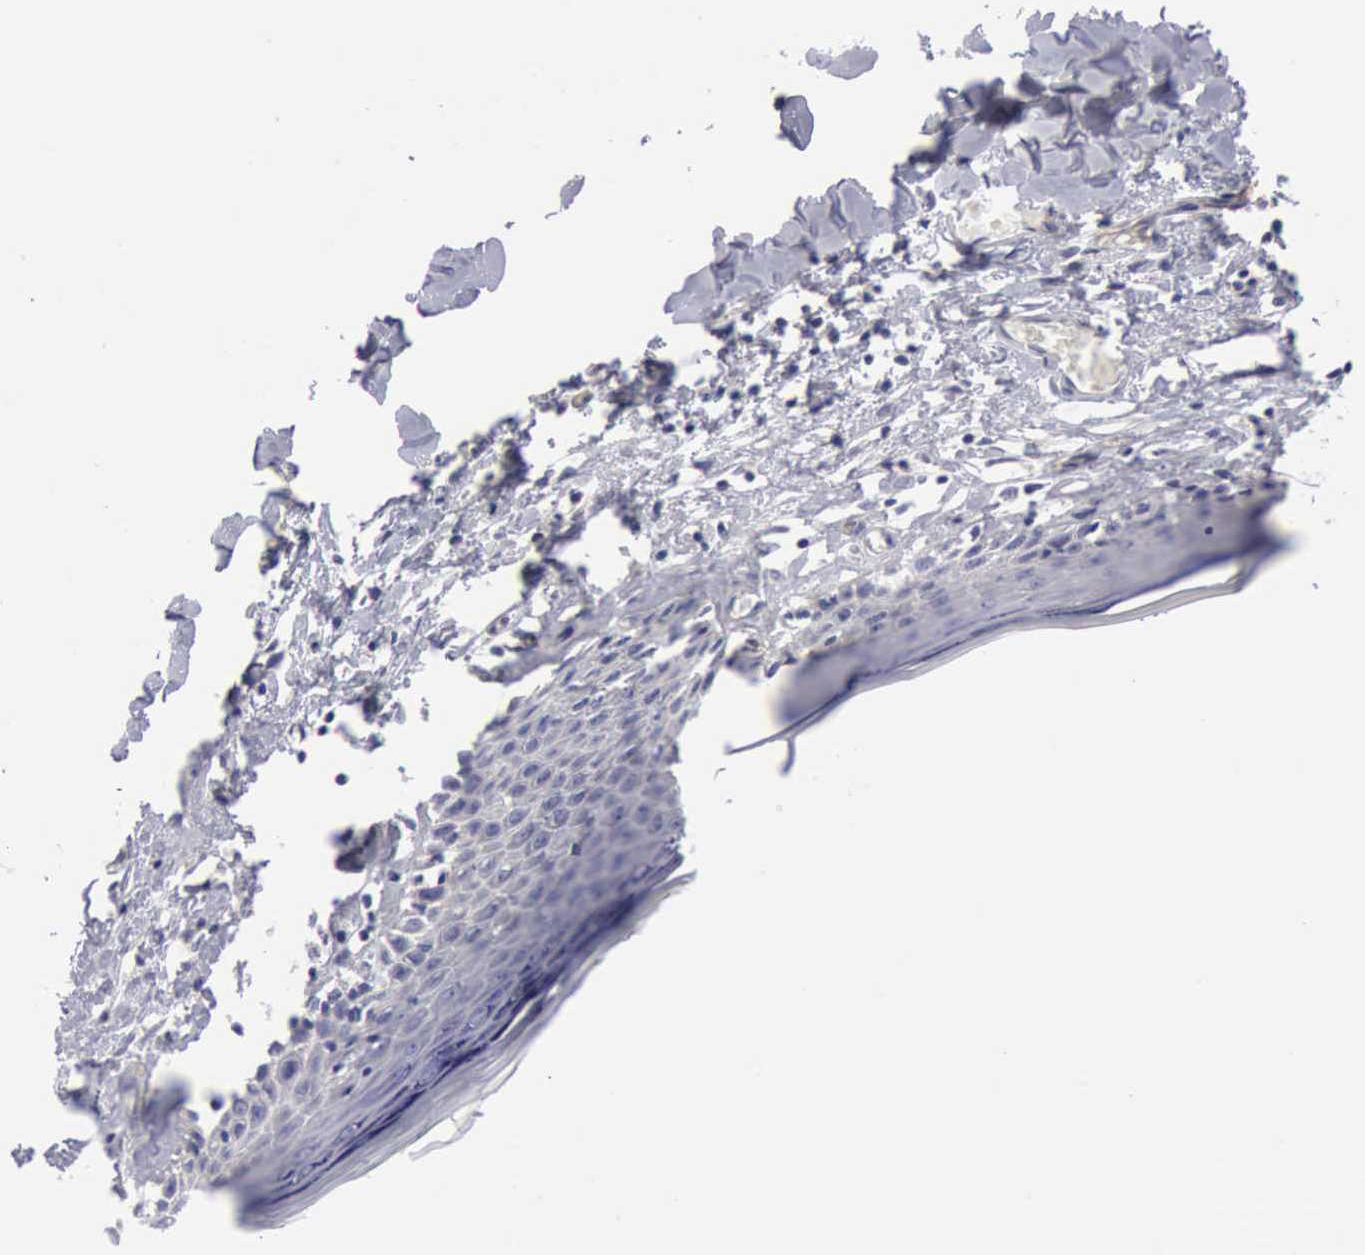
{"staining": {"intensity": "negative", "quantity": "none", "location": "none"}, "tissue": "skin", "cell_type": "Epidermal cells", "image_type": "normal", "snomed": [{"axis": "morphology", "description": "Normal tissue, NOS"}, {"axis": "topography", "description": "Vascular tissue"}, {"axis": "topography", "description": "Vulva"}, {"axis": "topography", "description": "Peripheral nerve tissue"}], "caption": "Immunohistochemistry image of normal skin: human skin stained with DAB (3,3'-diaminobenzidine) shows no significant protein staining in epidermal cells. (Immunohistochemistry (ihc), brightfield microscopy, high magnification).", "gene": "RDX", "patient": {"sex": "female", "age": 86}}